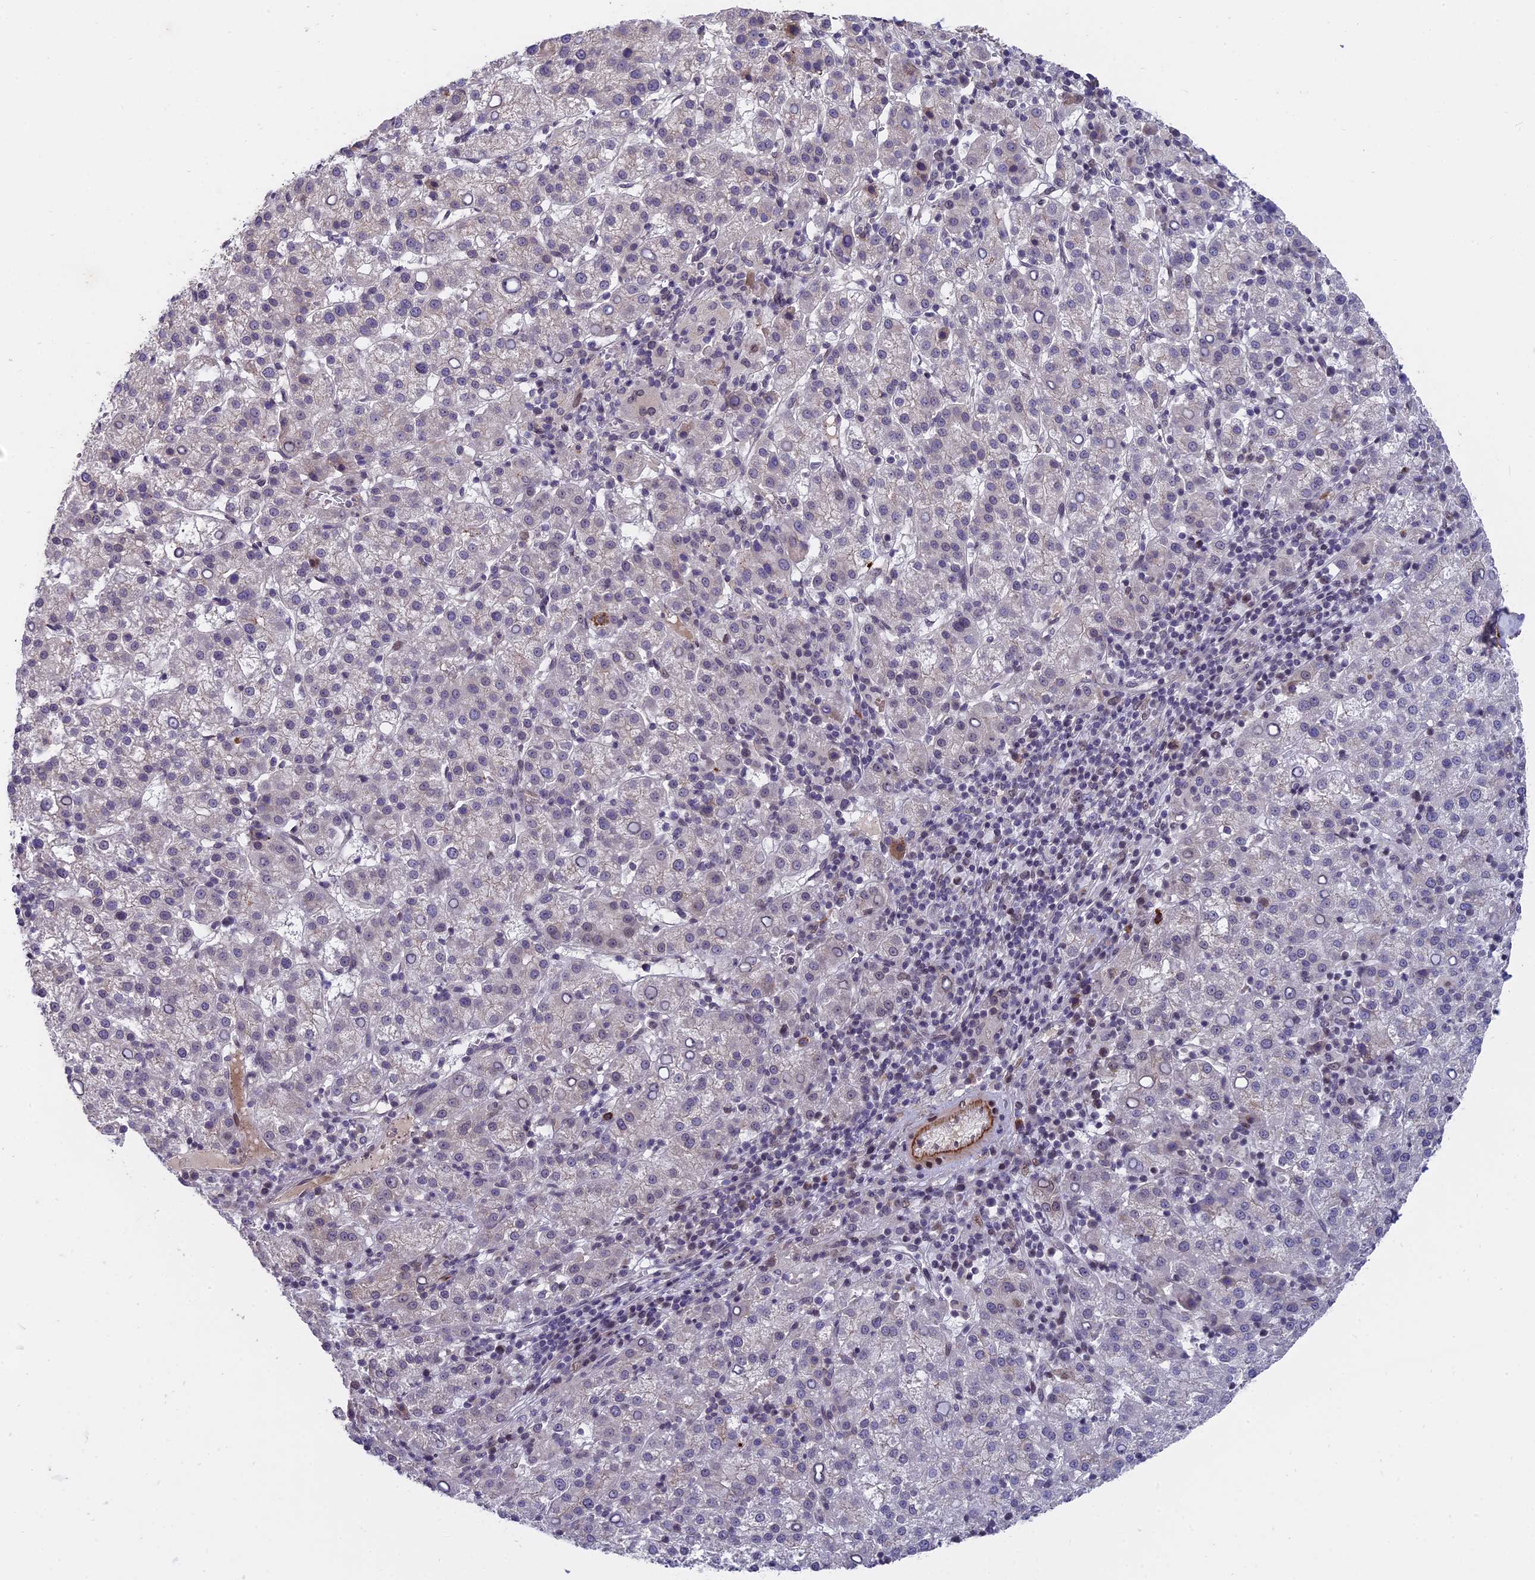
{"staining": {"intensity": "negative", "quantity": "none", "location": "none"}, "tissue": "liver cancer", "cell_type": "Tumor cells", "image_type": "cancer", "snomed": [{"axis": "morphology", "description": "Carcinoma, Hepatocellular, NOS"}, {"axis": "topography", "description": "Liver"}], "caption": "IHC of human liver hepatocellular carcinoma displays no positivity in tumor cells.", "gene": "PYGO1", "patient": {"sex": "female", "age": 58}}